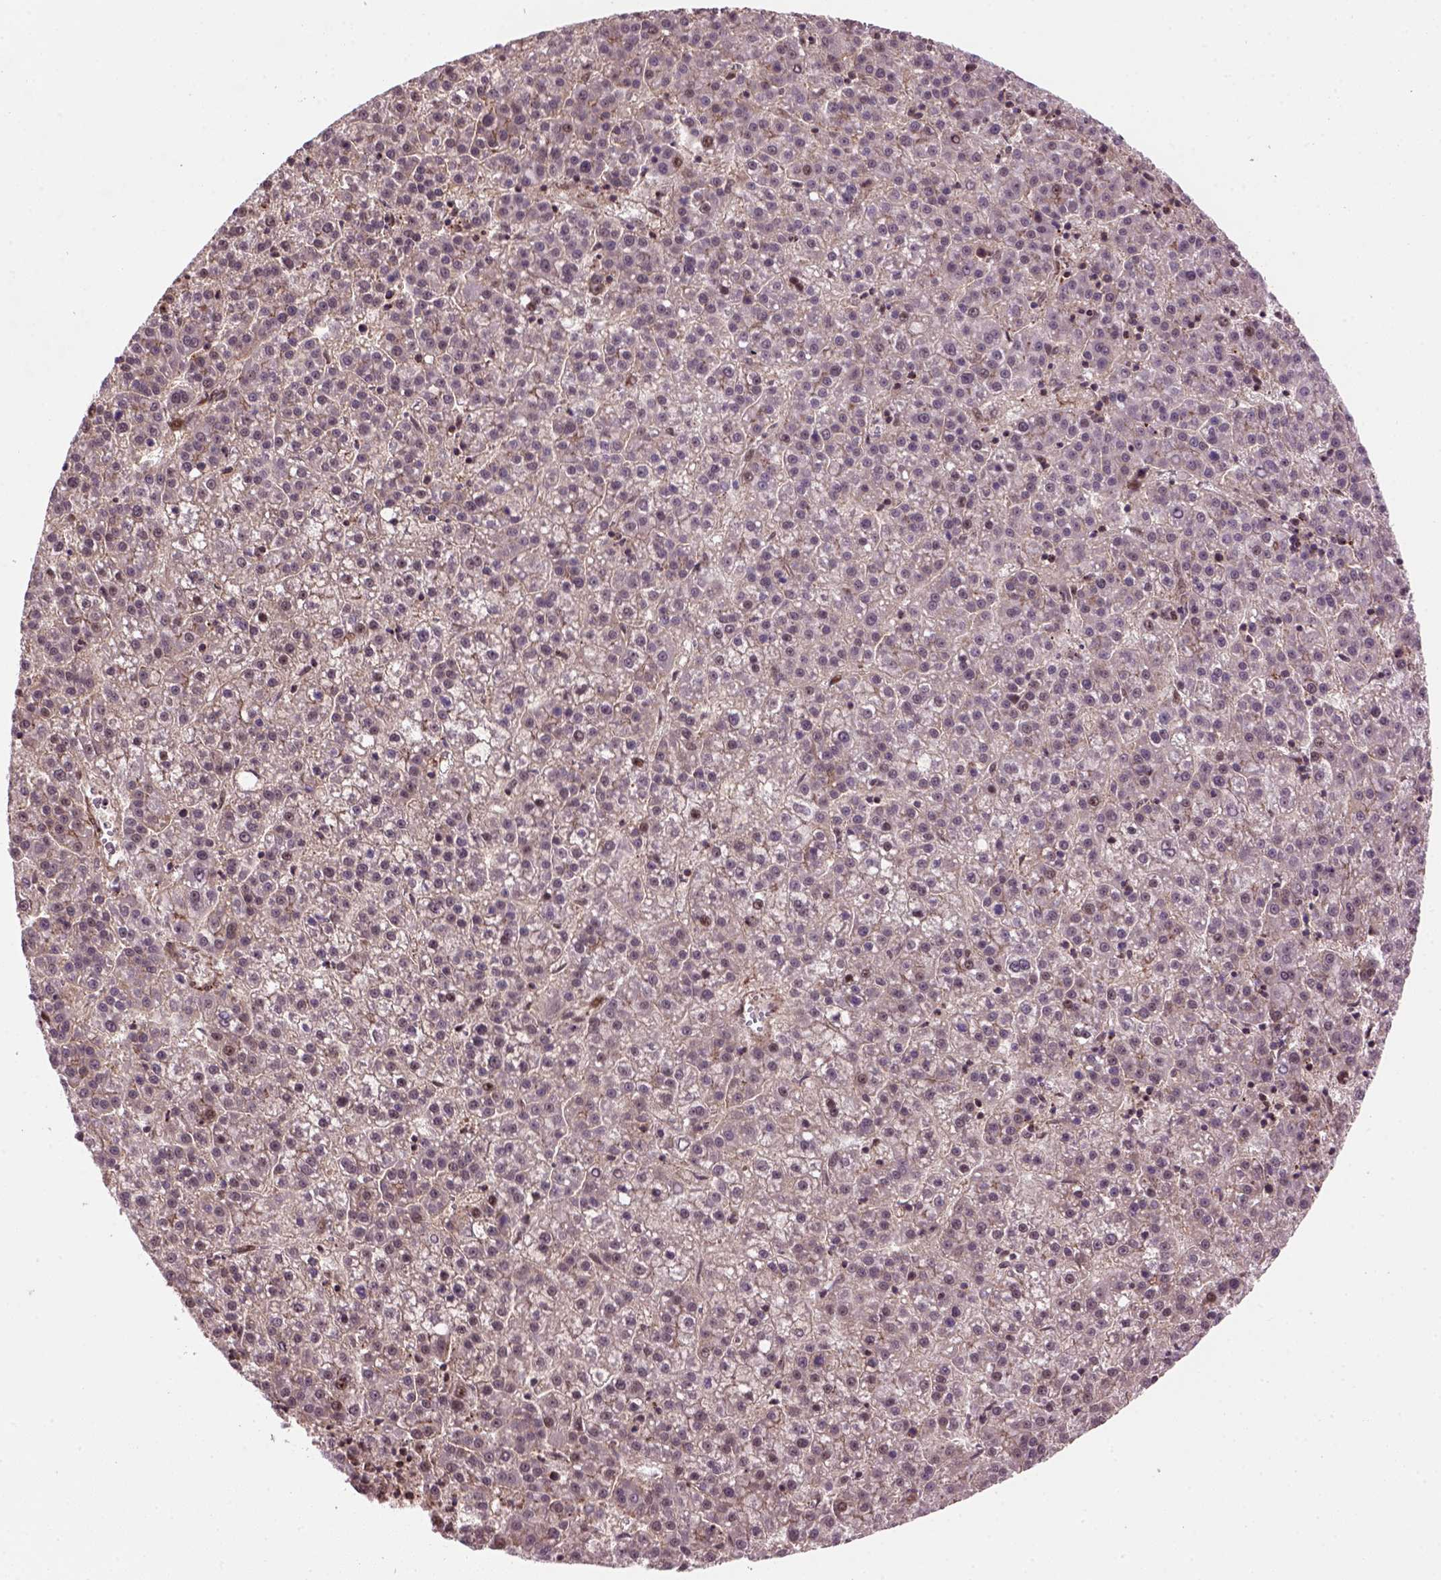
{"staining": {"intensity": "weak", "quantity": ">75%", "location": "cytoplasmic/membranous,nuclear"}, "tissue": "liver cancer", "cell_type": "Tumor cells", "image_type": "cancer", "snomed": [{"axis": "morphology", "description": "Carcinoma, Hepatocellular, NOS"}, {"axis": "topography", "description": "Liver"}], "caption": "There is low levels of weak cytoplasmic/membranous and nuclear staining in tumor cells of liver cancer, as demonstrated by immunohistochemical staining (brown color).", "gene": "PSMD11", "patient": {"sex": "female", "age": 58}}